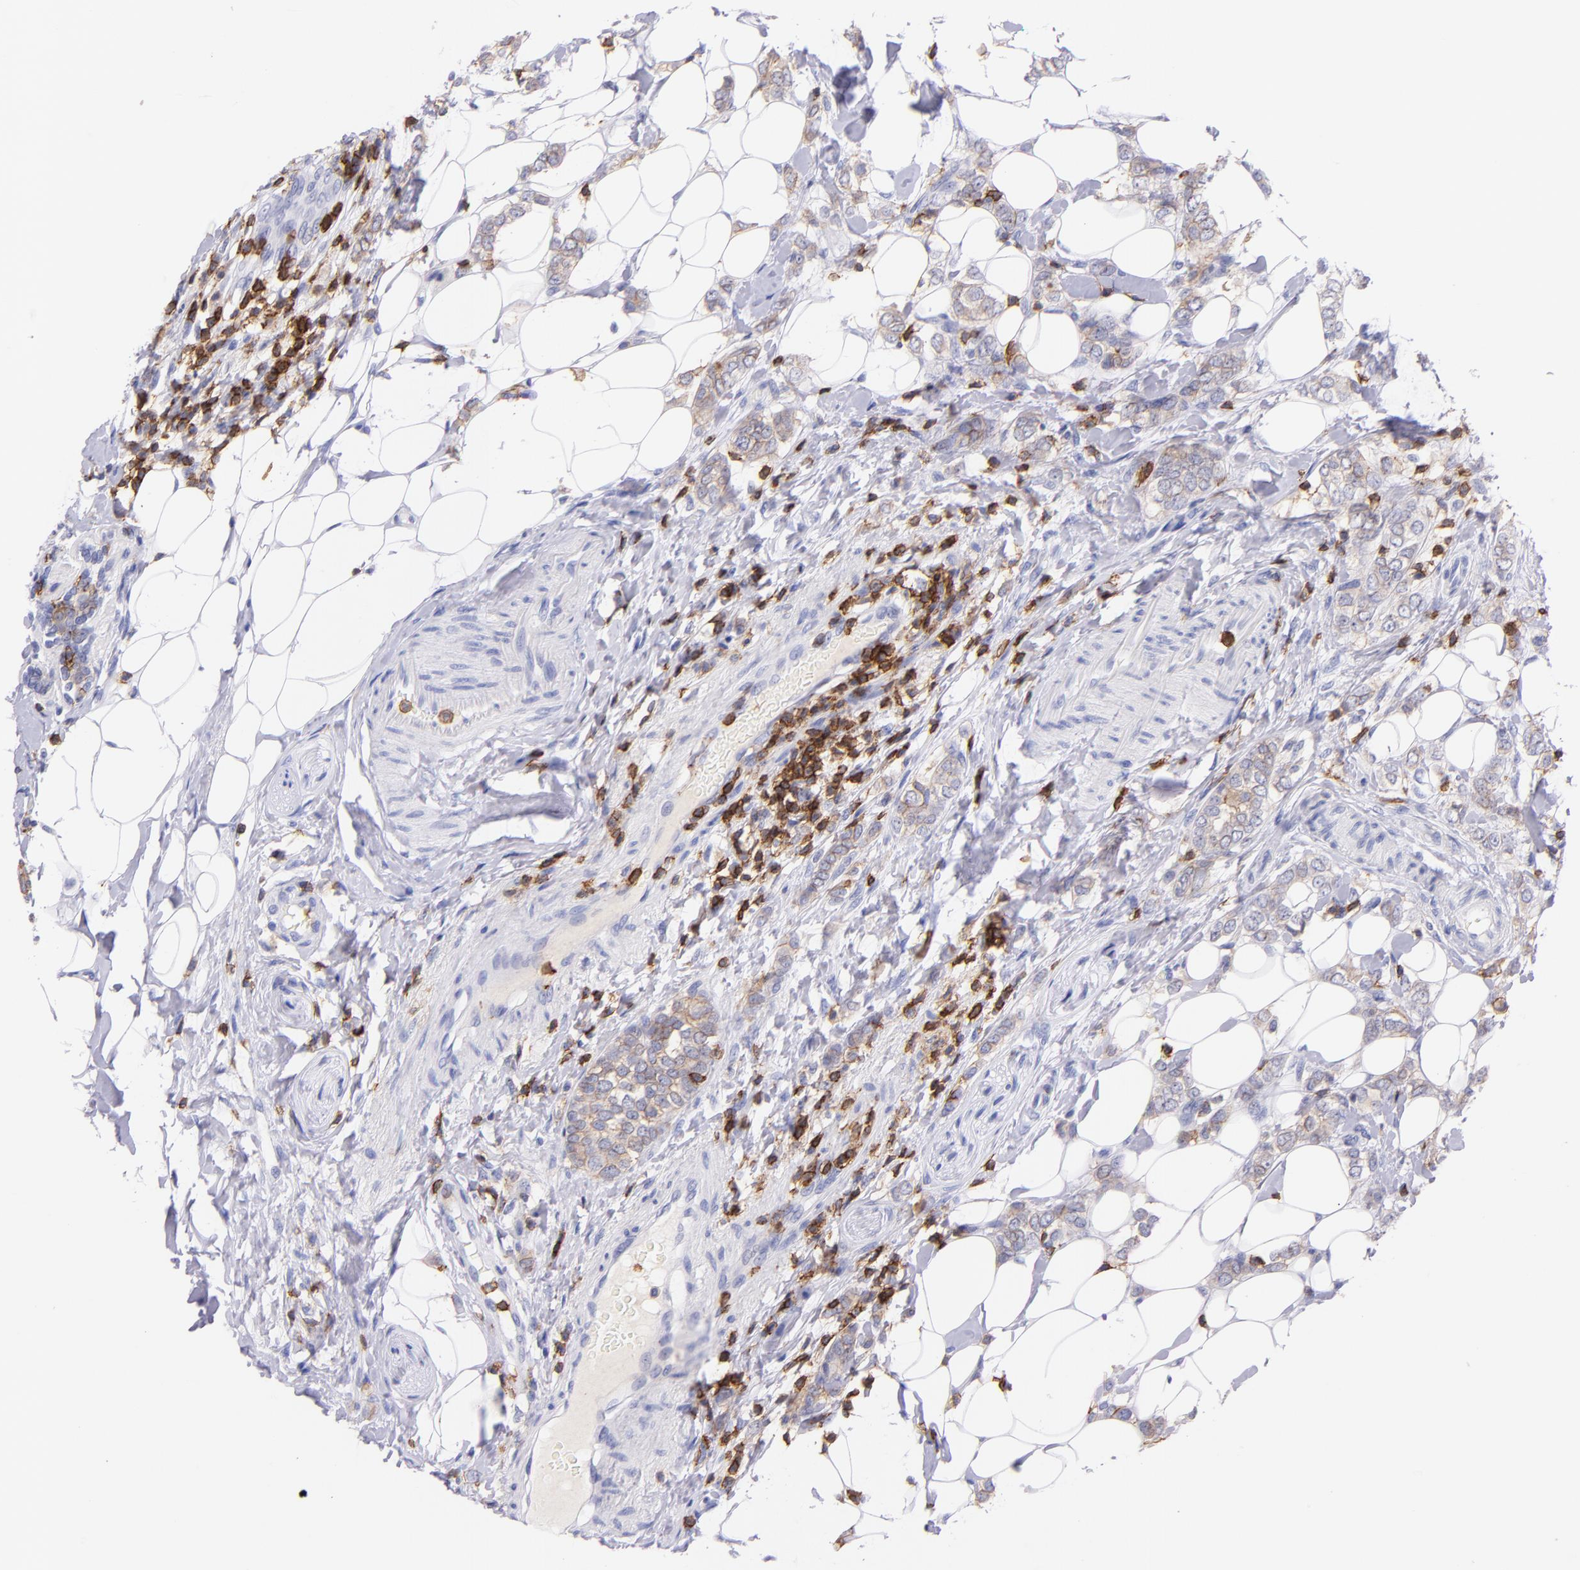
{"staining": {"intensity": "weak", "quantity": "<25%", "location": "cytoplasmic/membranous"}, "tissue": "breast cancer", "cell_type": "Tumor cells", "image_type": "cancer", "snomed": [{"axis": "morphology", "description": "Normal tissue, NOS"}, {"axis": "morphology", "description": "Lobular carcinoma"}, {"axis": "topography", "description": "Breast"}], "caption": "An image of human breast cancer (lobular carcinoma) is negative for staining in tumor cells.", "gene": "SPN", "patient": {"sex": "female", "age": 47}}